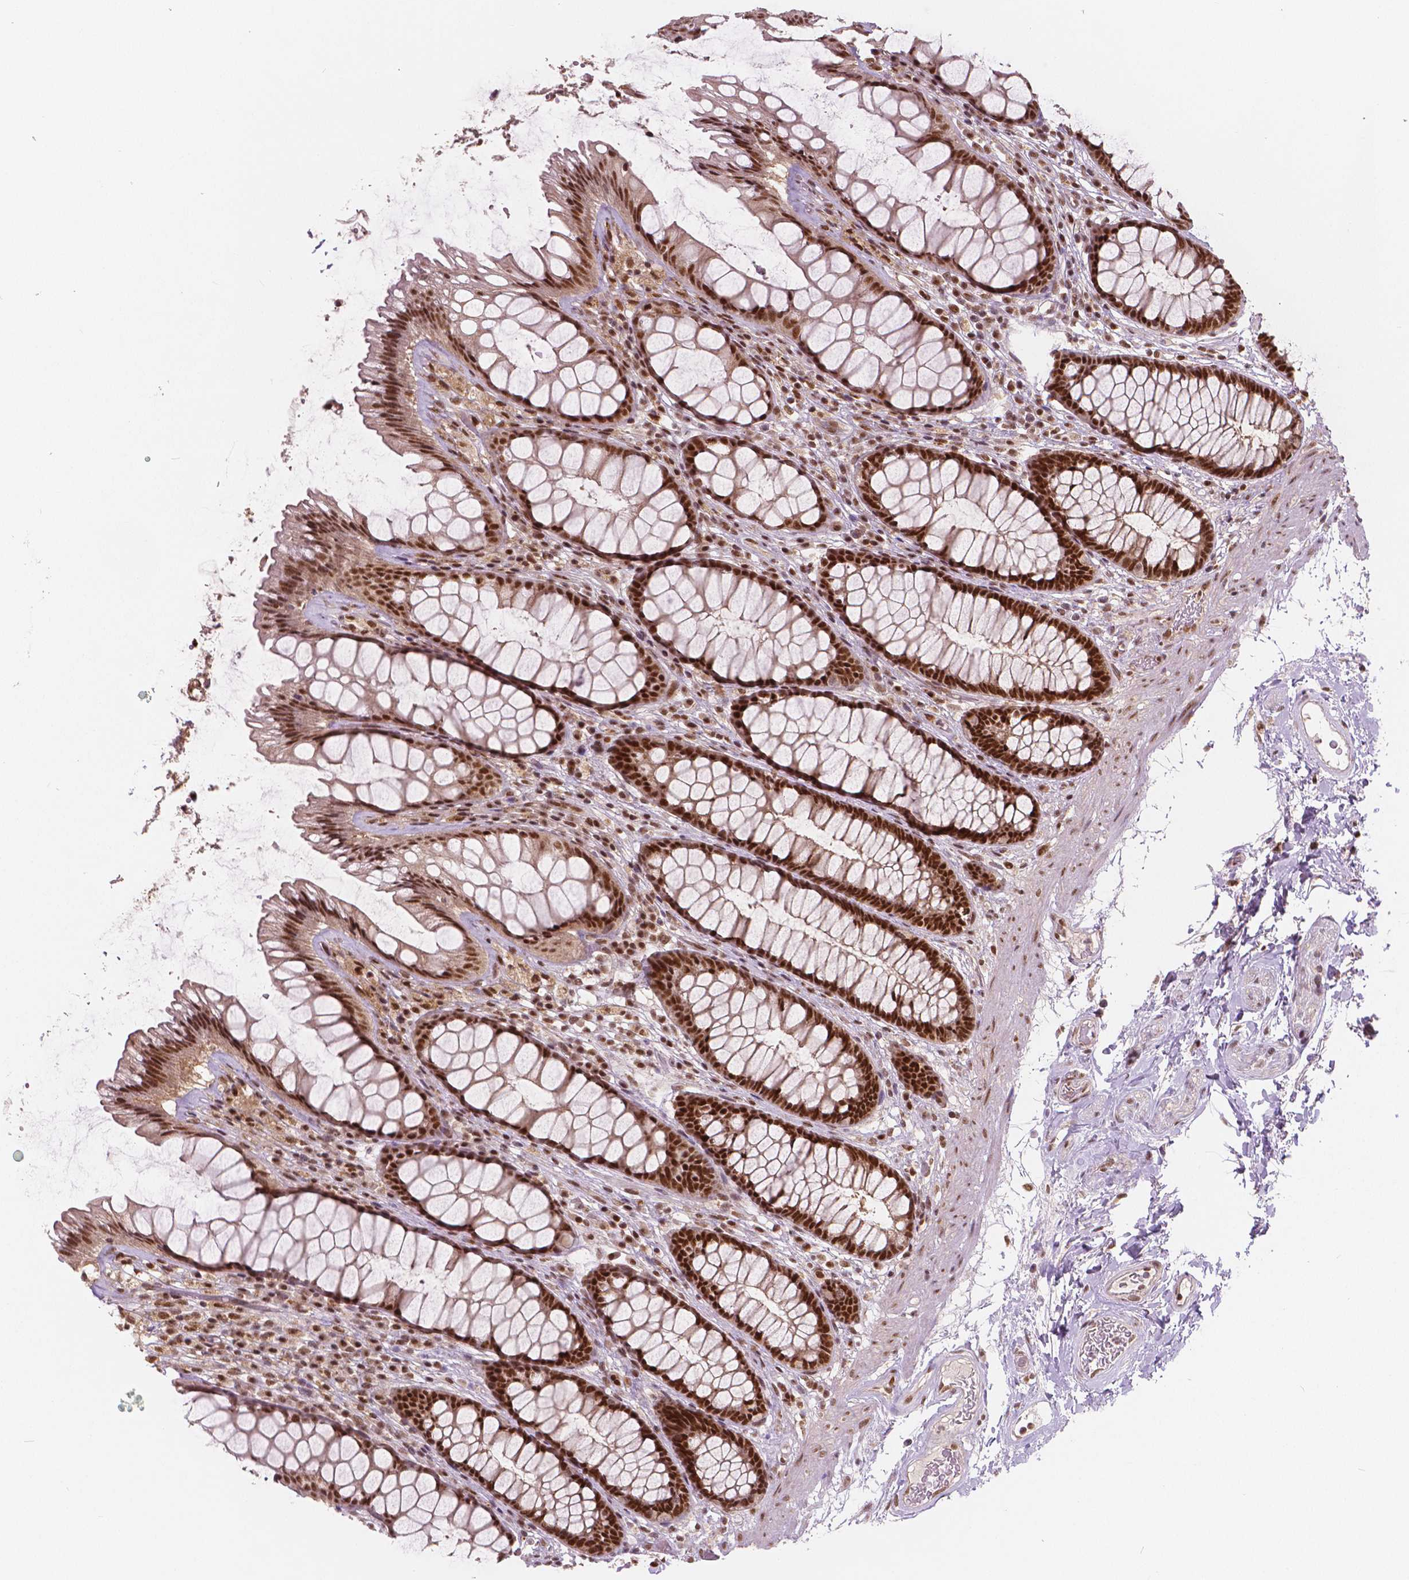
{"staining": {"intensity": "strong", "quantity": ">75%", "location": "nuclear"}, "tissue": "rectum", "cell_type": "Glandular cells", "image_type": "normal", "snomed": [{"axis": "morphology", "description": "Normal tissue, NOS"}, {"axis": "topography", "description": "Rectum"}], "caption": "An IHC photomicrograph of unremarkable tissue is shown. Protein staining in brown labels strong nuclear positivity in rectum within glandular cells.", "gene": "NSD2", "patient": {"sex": "male", "age": 72}}